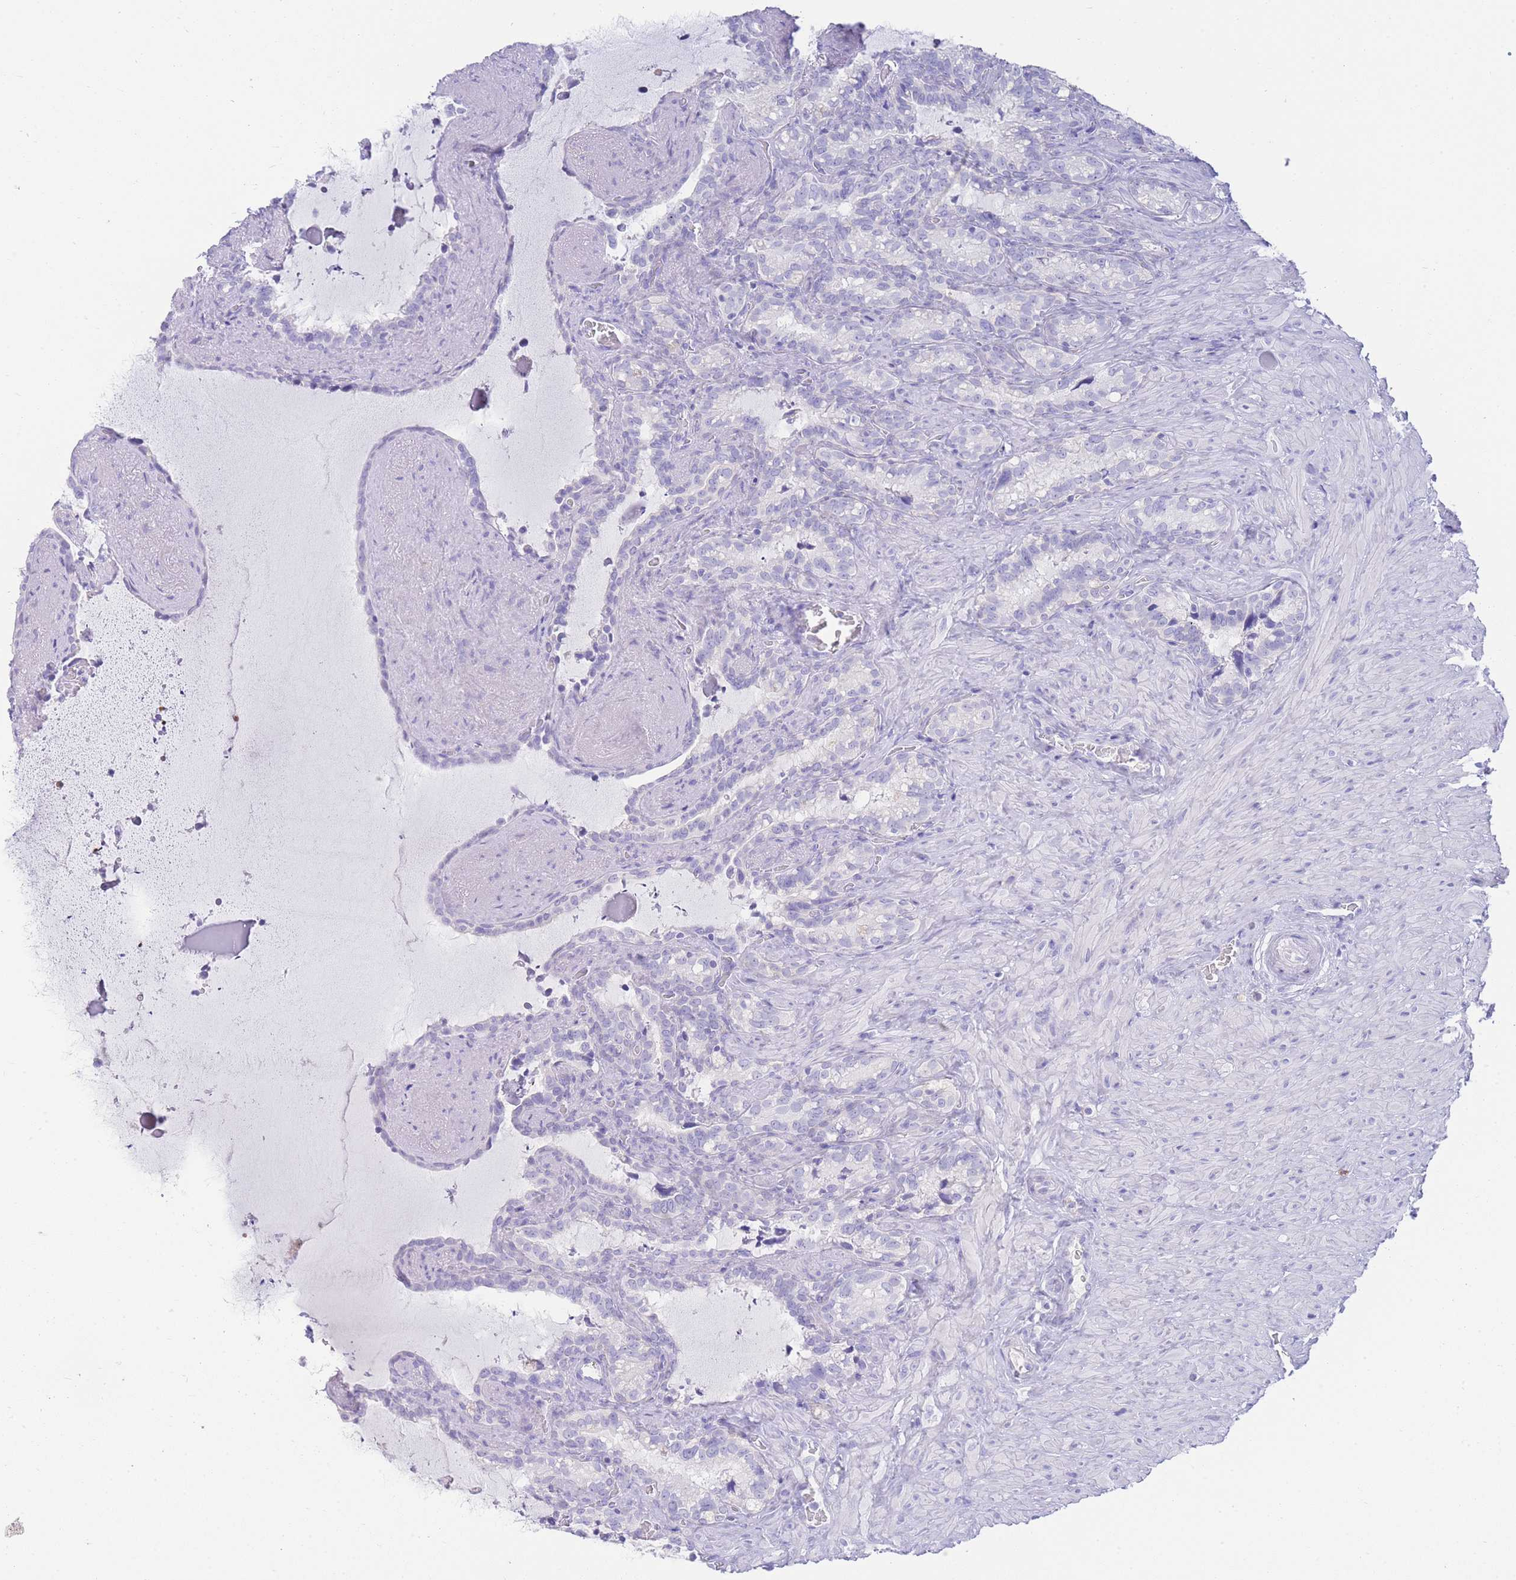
{"staining": {"intensity": "negative", "quantity": "none", "location": "none"}, "tissue": "seminal vesicle", "cell_type": "Glandular cells", "image_type": "normal", "snomed": [{"axis": "morphology", "description": "Normal tissue, NOS"}, {"axis": "topography", "description": "Prostate"}, {"axis": "topography", "description": "Seminal veicle"}], "caption": "Immunohistochemistry of benign seminal vesicle demonstrates no positivity in glandular cells.", "gene": "LRRC37A2", "patient": {"sex": "male", "age": 58}}